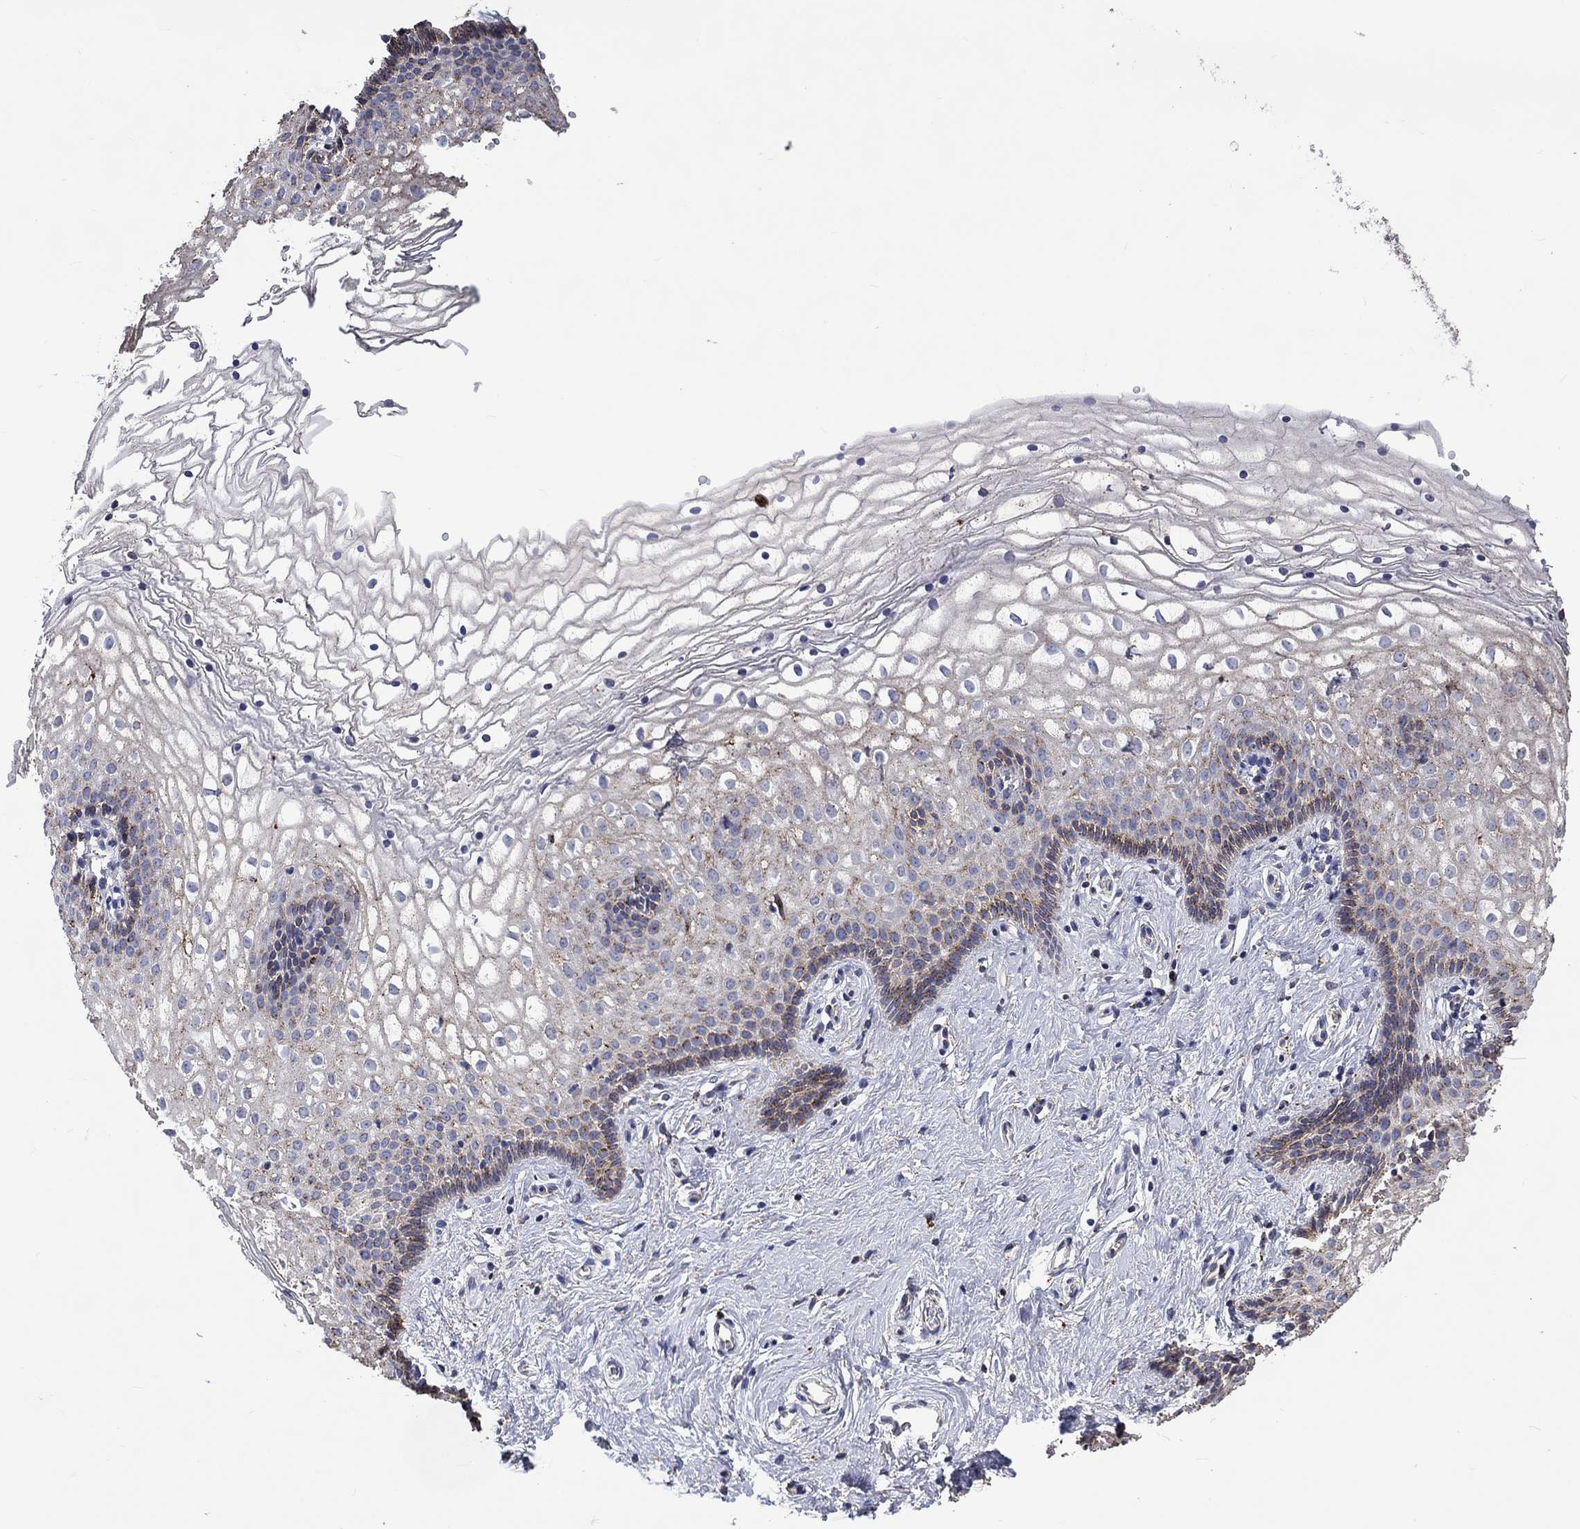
{"staining": {"intensity": "moderate", "quantity": "<25%", "location": "cytoplasmic/membranous"}, "tissue": "vagina", "cell_type": "Squamous epithelial cells", "image_type": "normal", "snomed": [{"axis": "morphology", "description": "Normal tissue, NOS"}, {"axis": "topography", "description": "Vagina"}], "caption": "Immunohistochemistry (IHC) image of benign vagina: vagina stained using immunohistochemistry demonstrates low levels of moderate protein expression localized specifically in the cytoplasmic/membranous of squamous epithelial cells, appearing as a cytoplasmic/membranous brown color.", "gene": "CTSB", "patient": {"sex": "female", "age": 36}}